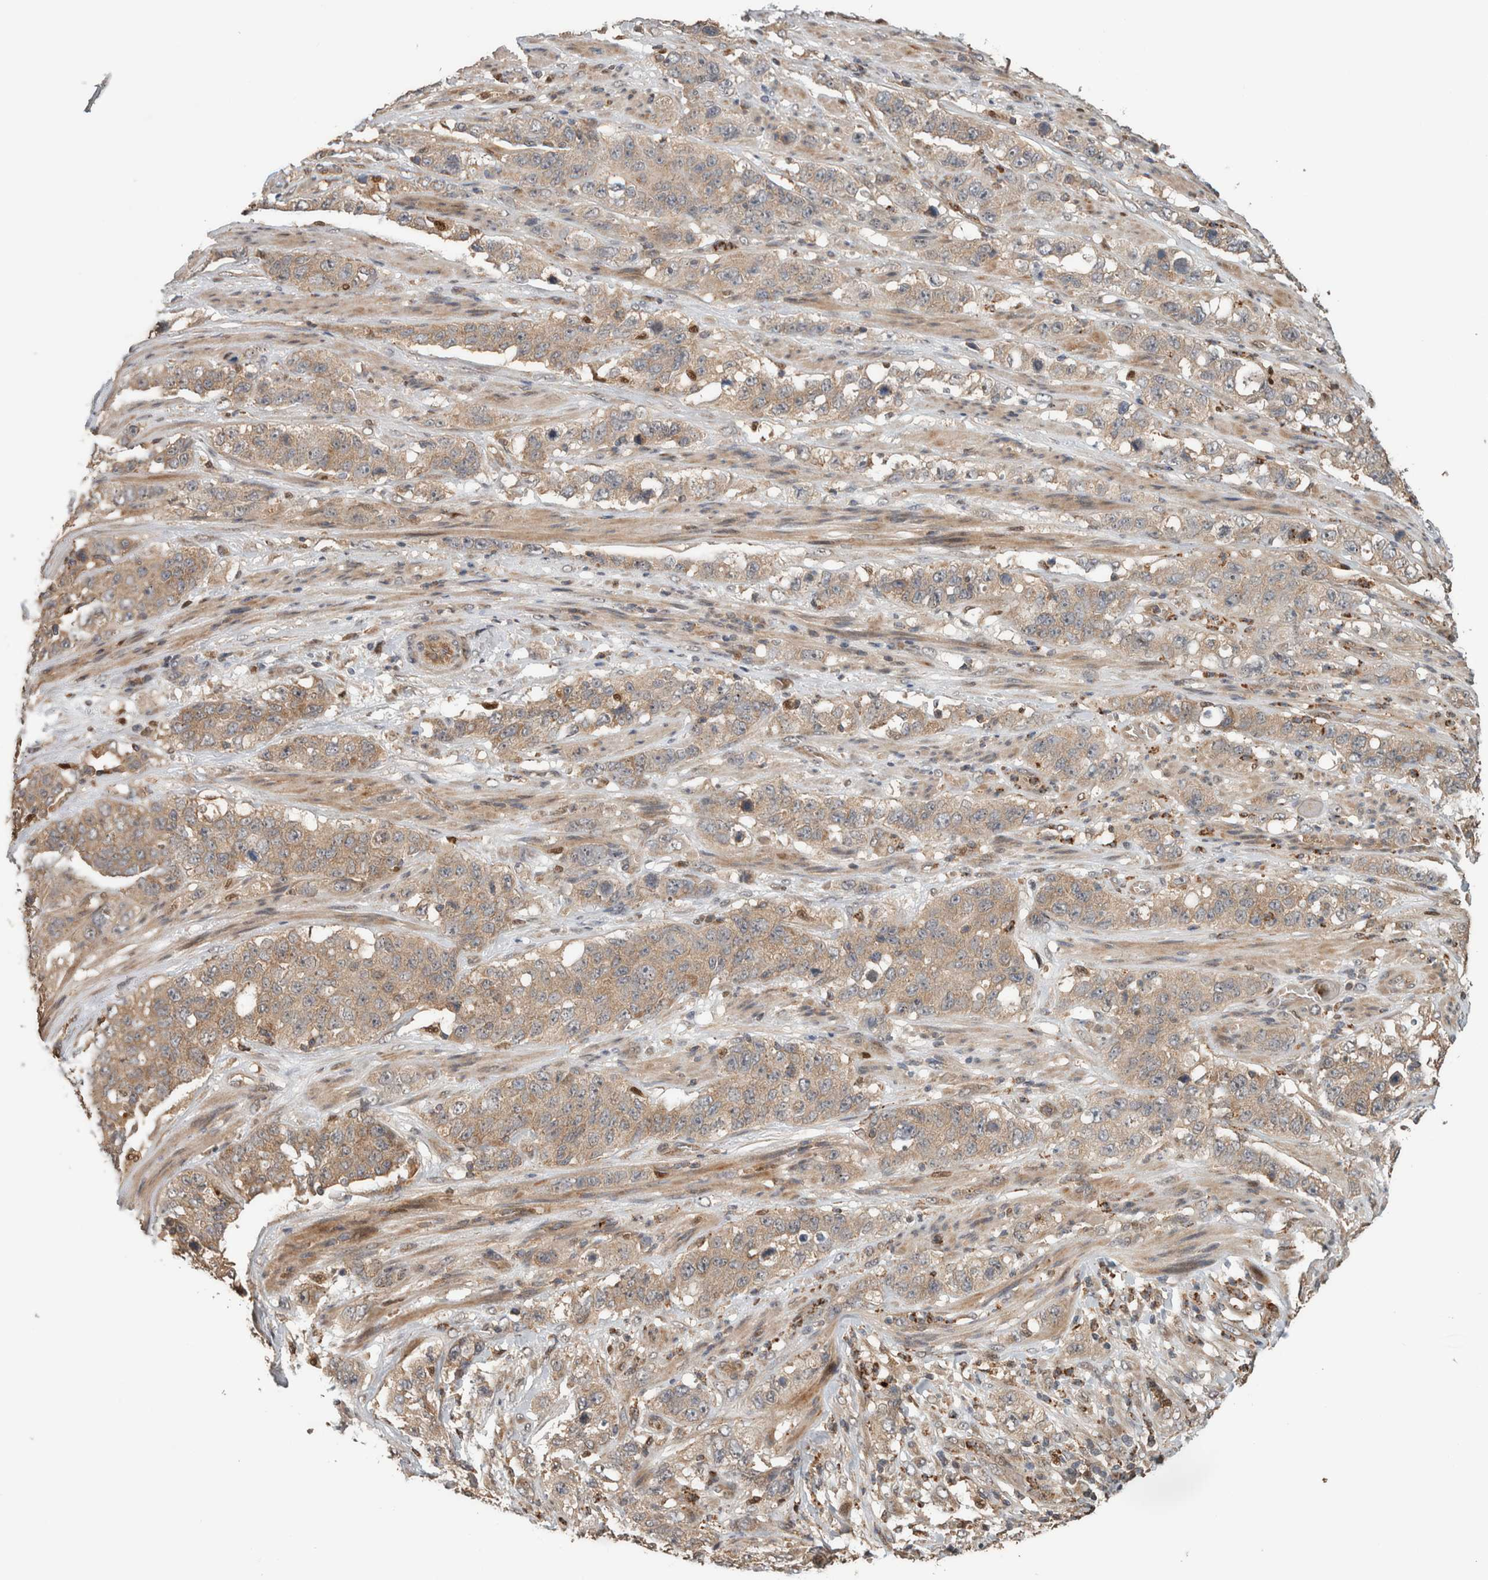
{"staining": {"intensity": "weak", "quantity": ">75%", "location": "cytoplasmic/membranous"}, "tissue": "stomach cancer", "cell_type": "Tumor cells", "image_type": "cancer", "snomed": [{"axis": "morphology", "description": "Adenocarcinoma, NOS"}, {"axis": "topography", "description": "Stomach"}], "caption": "Protein staining reveals weak cytoplasmic/membranous positivity in approximately >75% of tumor cells in stomach cancer (adenocarcinoma).", "gene": "VPS53", "patient": {"sex": "male", "age": 48}}